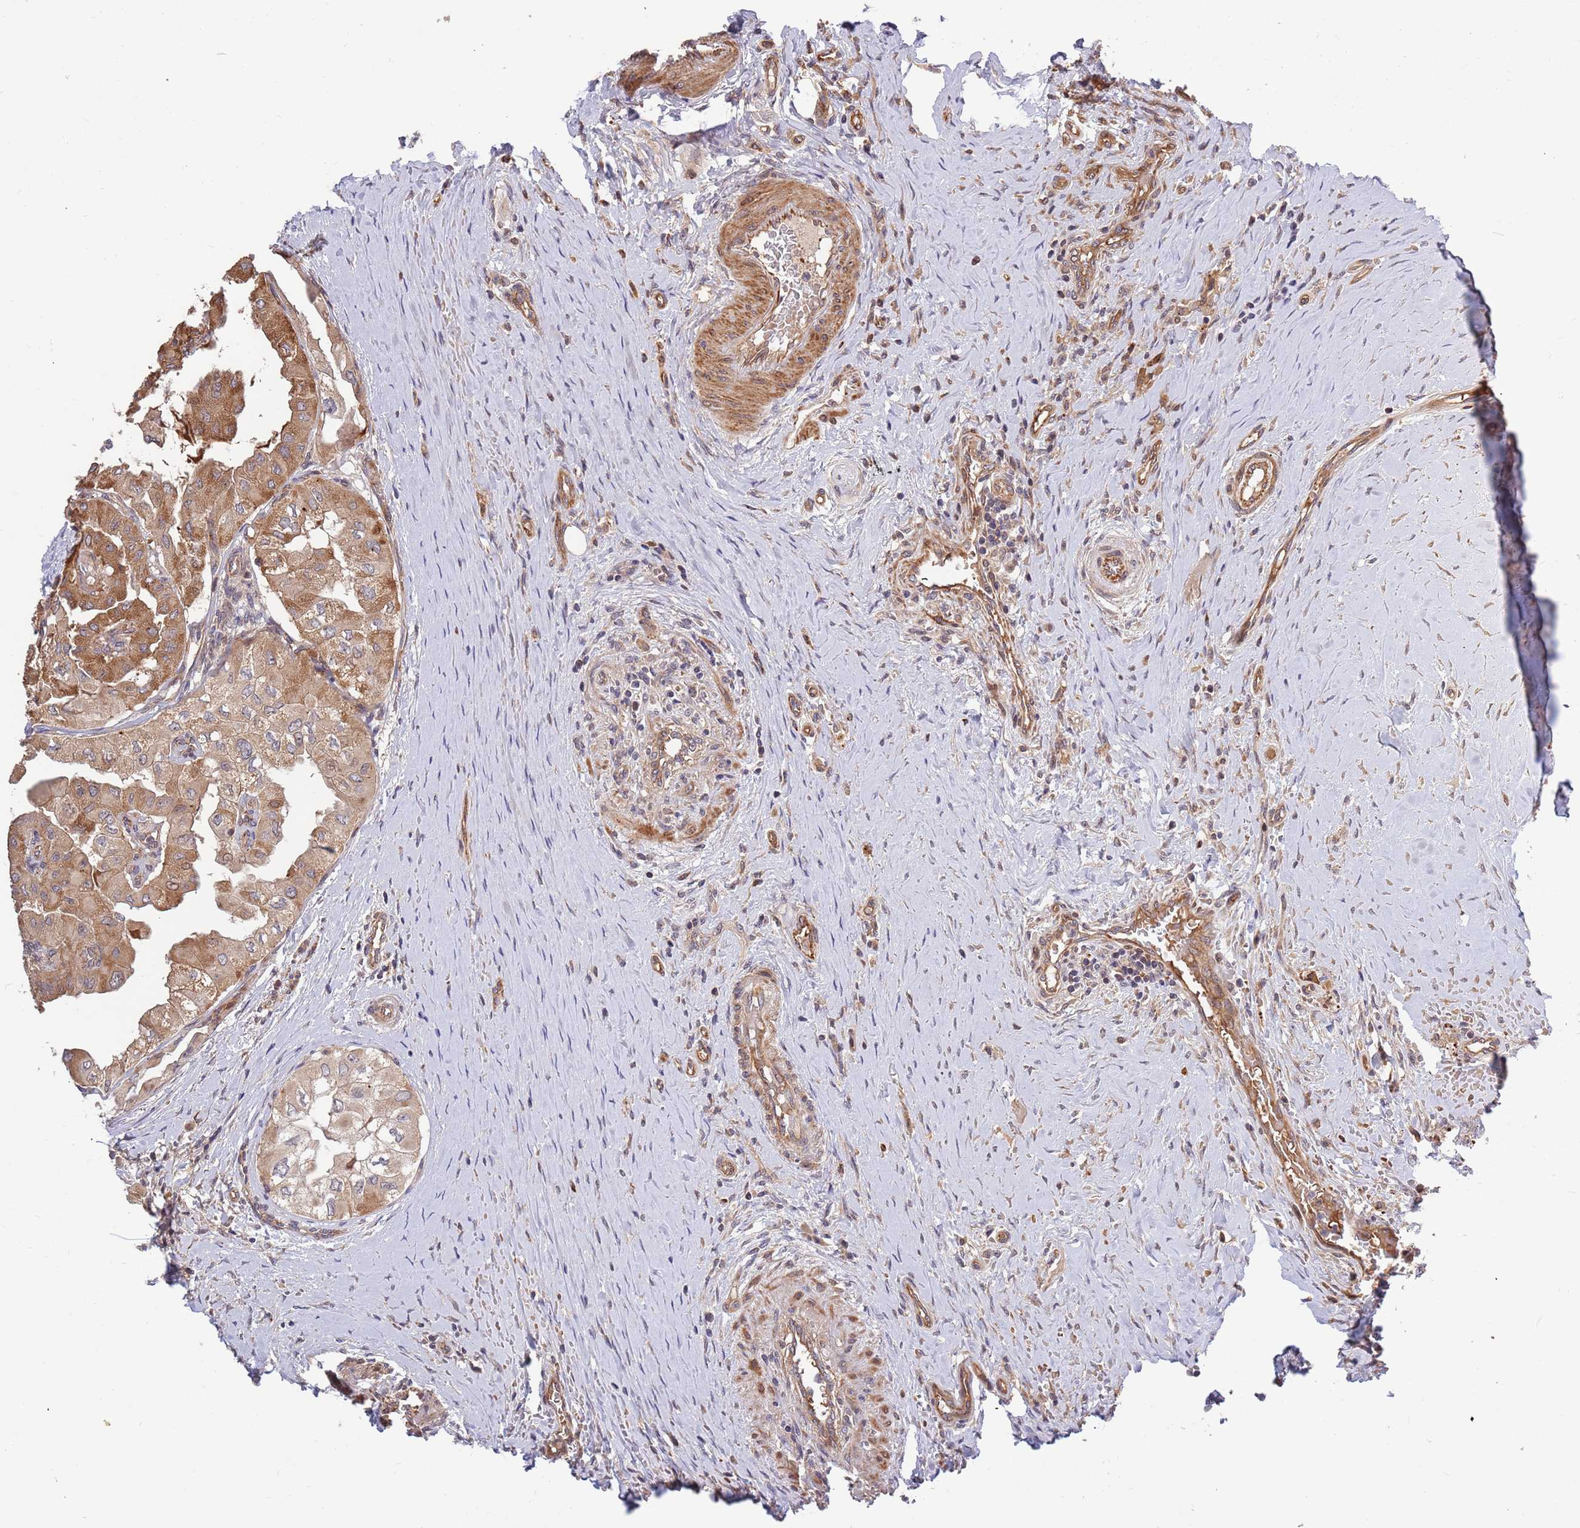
{"staining": {"intensity": "moderate", "quantity": ">75%", "location": "cytoplasmic/membranous,nuclear"}, "tissue": "thyroid cancer", "cell_type": "Tumor cells", "image_type": "cancer", "snomed": [{"axis": "morphology", "description": "Papillary adenocarcinoma, NOS"}, {"axis": "topography", "description": "Thyroid gland"}], "caption": "A micrograph of human thyroid cancer (papillary adenocarcinoma) stained for a protein exhibits moderate cytoplasmic/membranous and nuclear brown staining in tumor cells.", "gene": "HAUS3", "patient": {"sex": "female", "age": 59}}